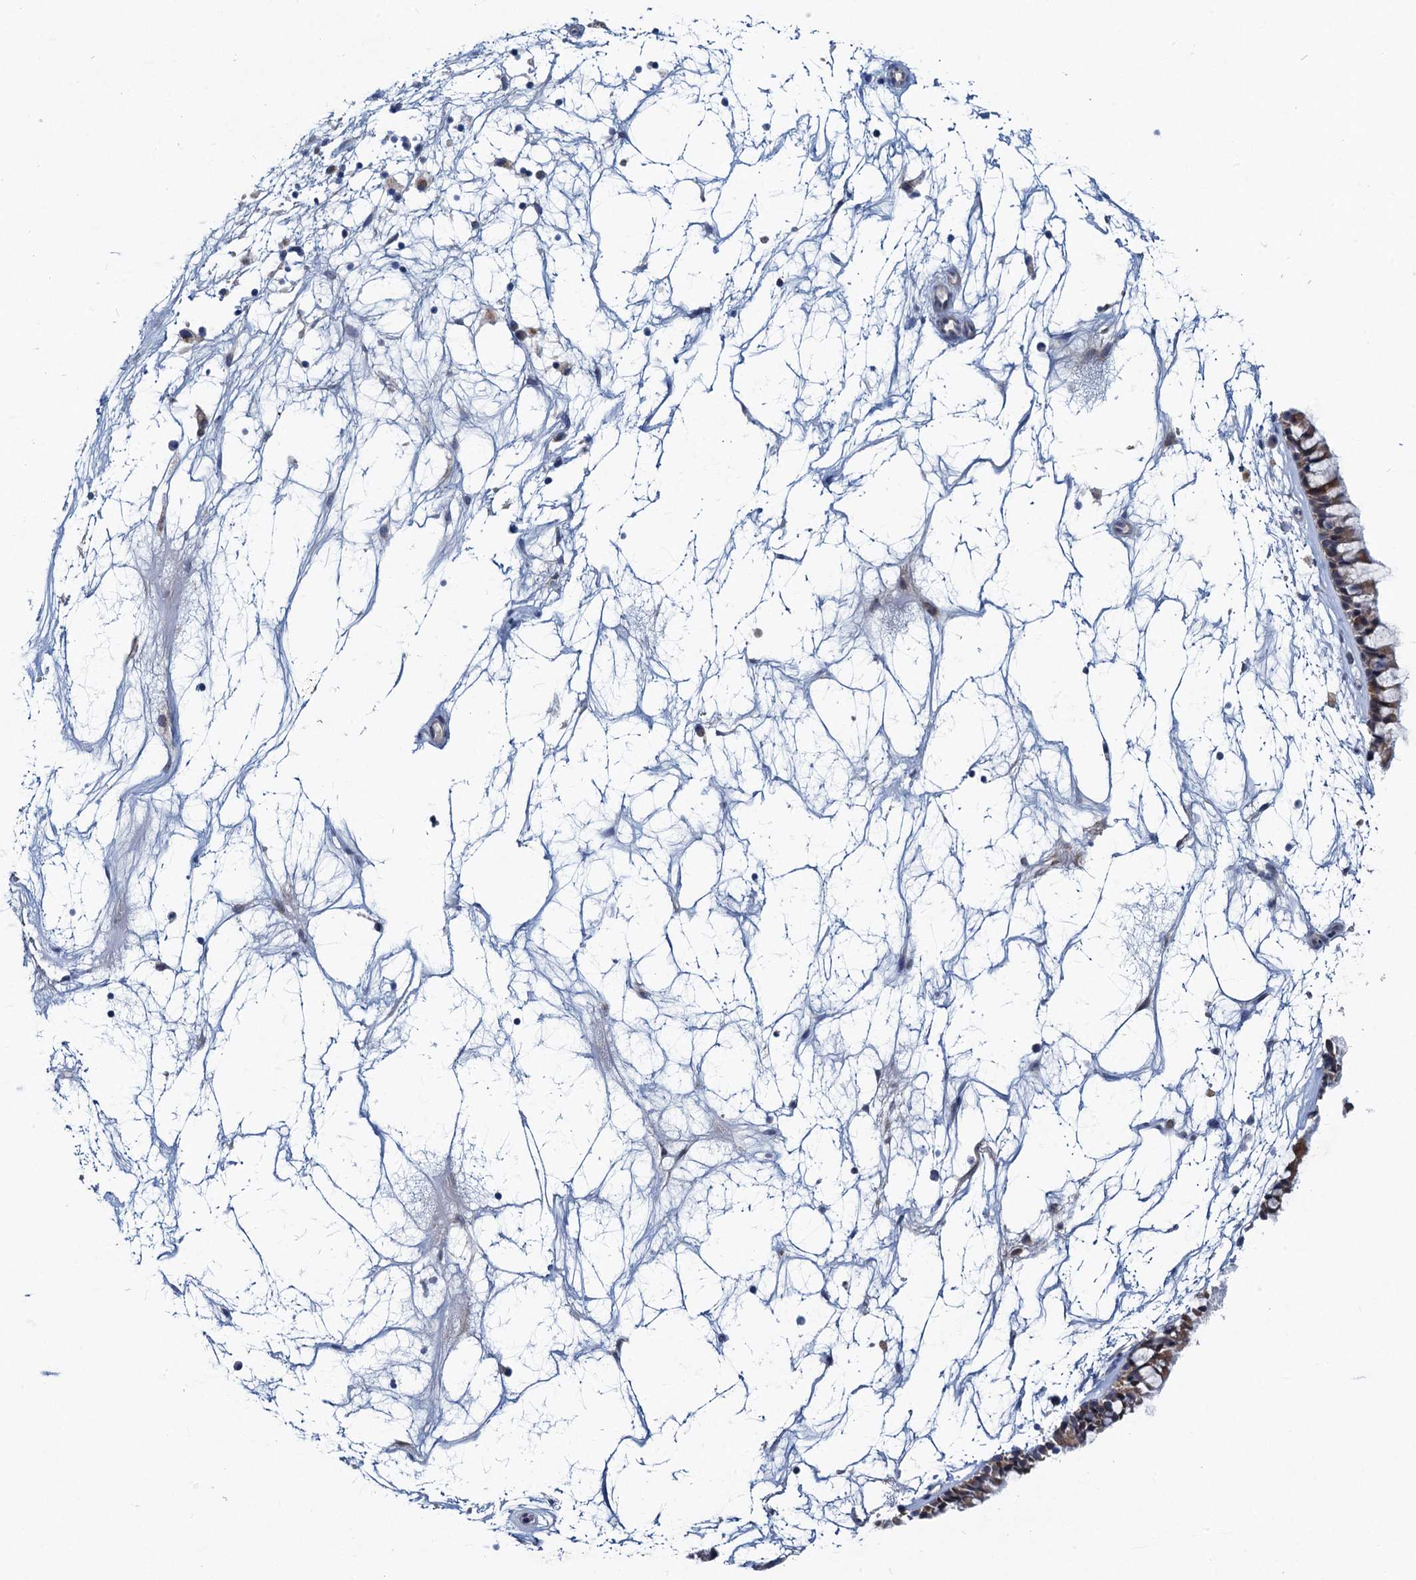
{"staining": {"intensity": "moderate", "quantity": ">75%", "location": "cytoplasmic/membranous"}, "tissue": "nasopharynx", "cell_type": "Respiratory epithelial cells", "image_type": "normal", "snomed": [{"axis": "morphology", "description": "Normal tissue, NOS"}, {"axis": "topography", "description": "Nasopharynx"}], "caption": "This is a micrograph of IHC staining of unremarkable nasopharynx, which shows moderate expression in the cytoplasmic/membranous of respiratory epithelial cells.", "gene": "ATOSA", "patient": {"sex": "male", "age": 64}}